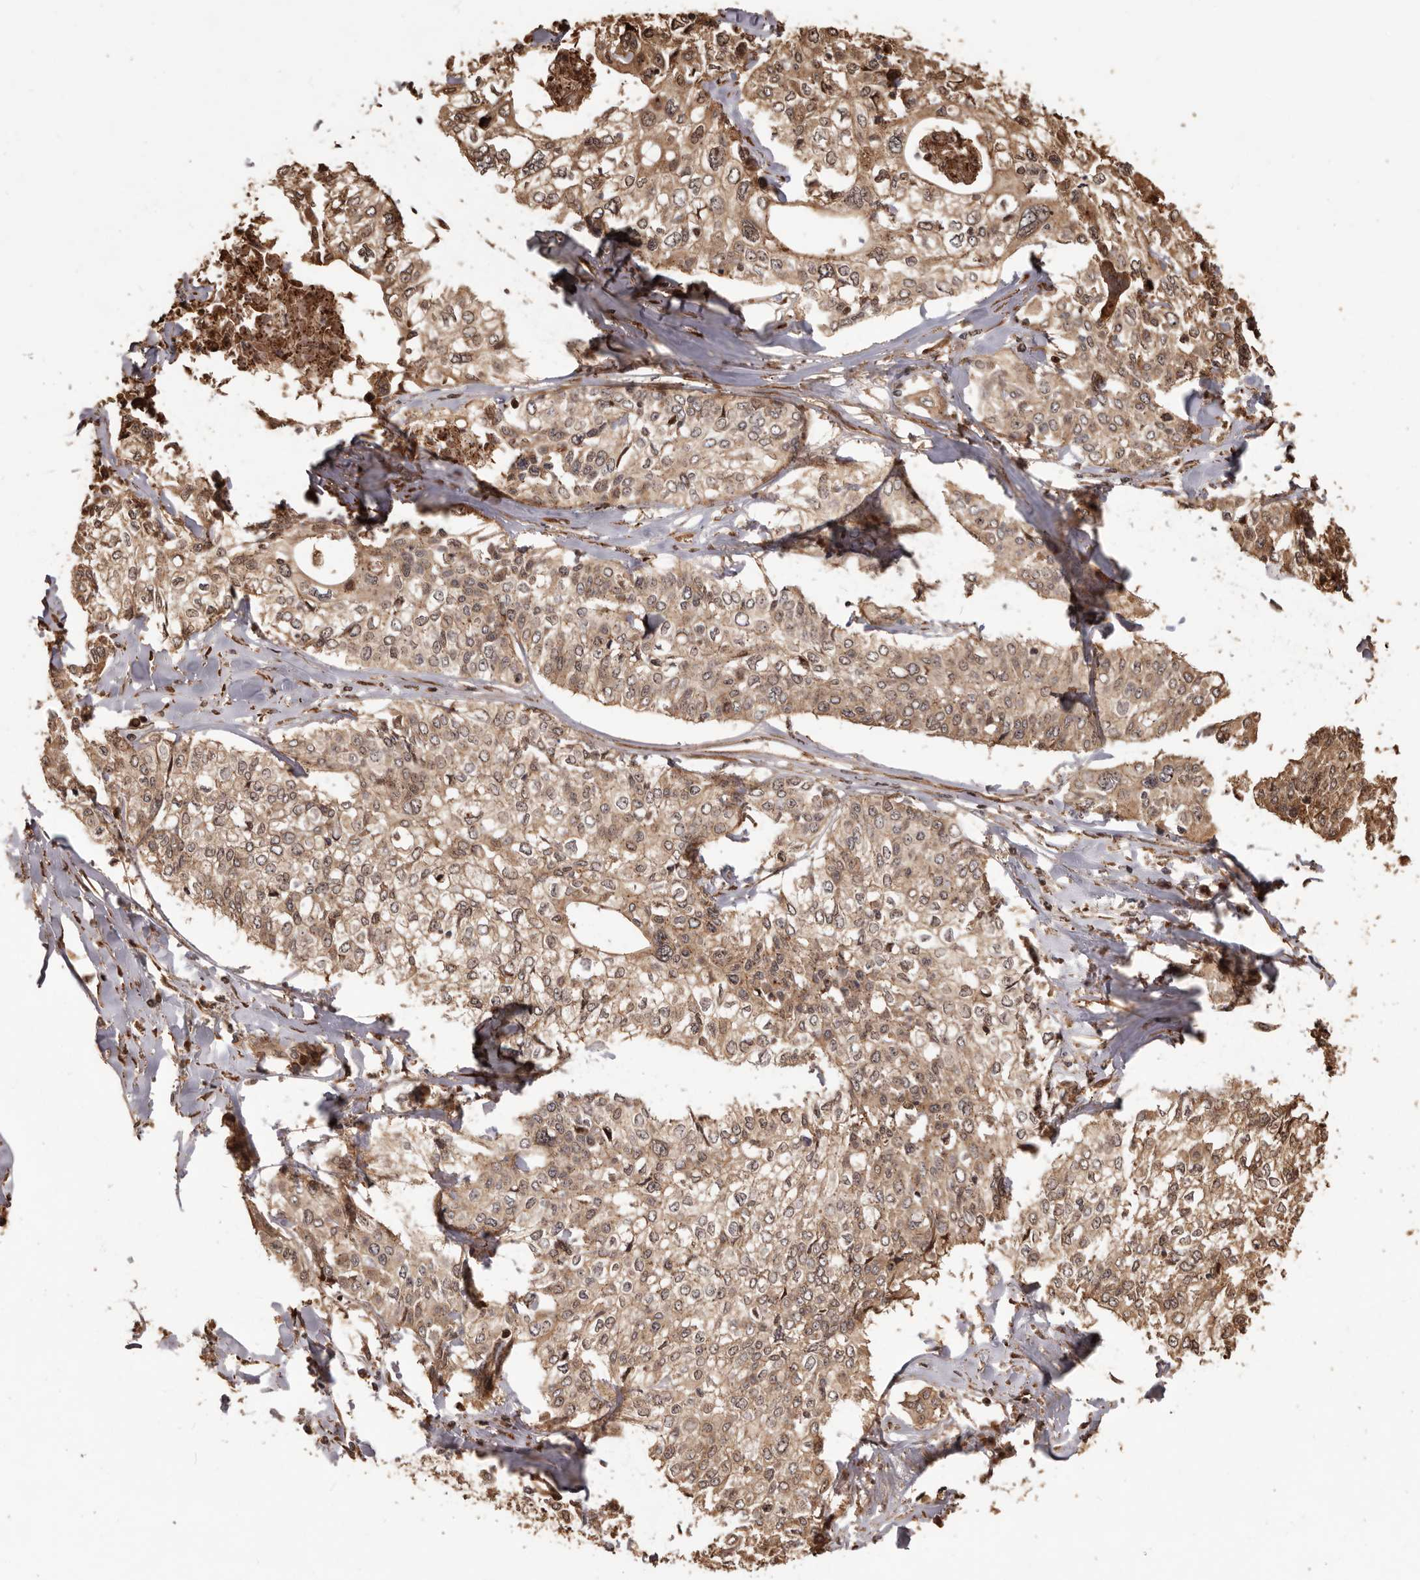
{"staining": {"intensity": "moderate", "quantity": ">75%", "location": "cytoplasmic/membranous"}, "tissue": "cervical cancer", "cell_type": "Tumor cells", "image_type": "cancer", "snomed": [{"axis": "morphology", "description": "Squamous cell carcinoma, NOS"}, {"axis": "topography", "description": "Cervix"}], "caption": "DAB (3,3'-diaminobenzidine) immunohistochemical staining of human cervical cancer (squamous cell carcinoma) reveals moderate cytoplasmic/membranous protein expression in about >75% of tumor cells. (DAB (3,3'-diaminobenzidine) IHC, brown staining for protein, blue staining for nuclei).", "gene": "MTO1", "patient": {"sex": "female", "age": 31}}